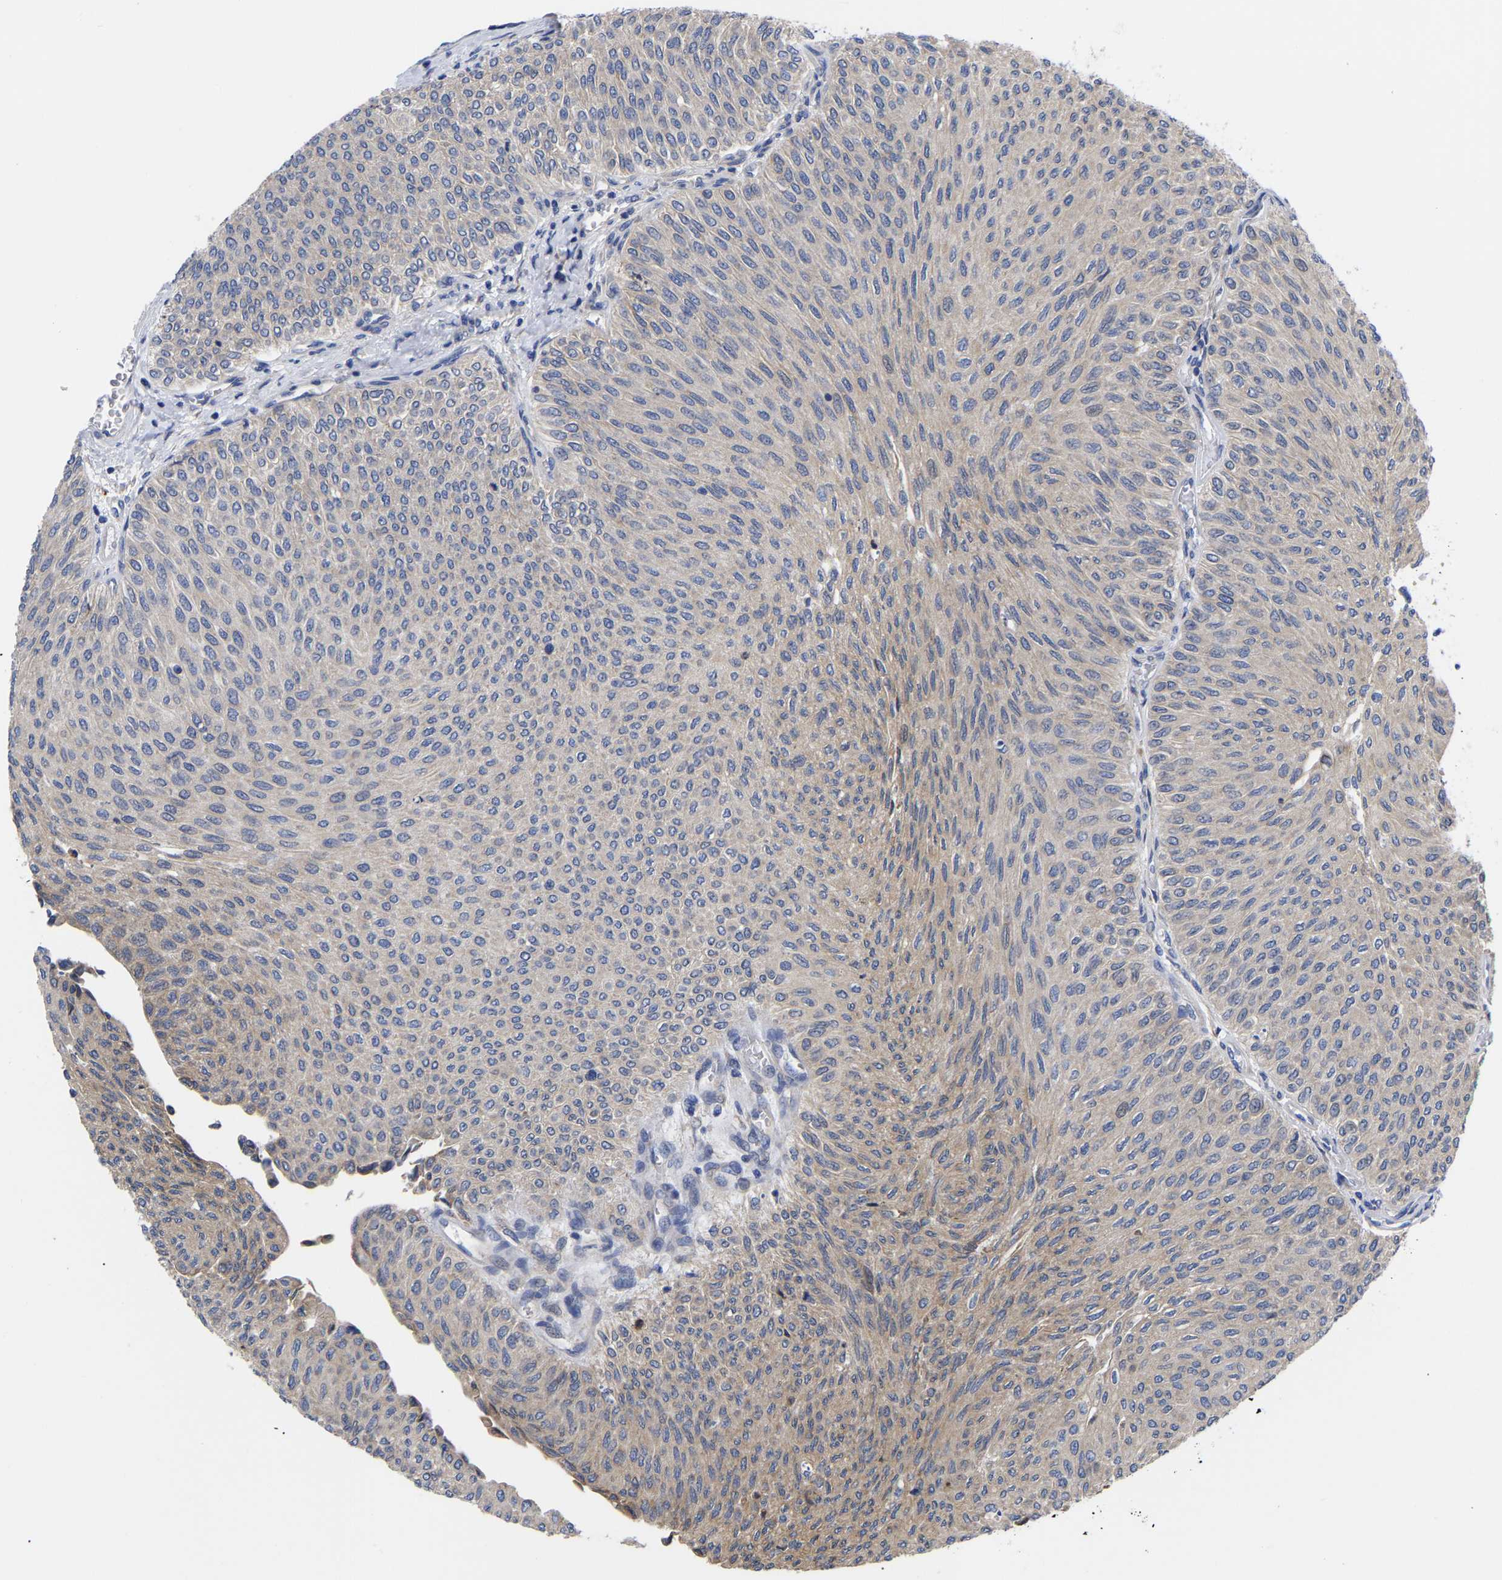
{"staining": {"intensity": "weak", "quantity": "25%-75%", "location": "cytoplasmic/membranous"}, "tissue": "urothelial cancer", "cell_type": "Tumor cells", "image_type": "cancer", "snomed": [{"axis": "morphology", "description": "Urothelial carcinoma, Low grade"}, {"axis": "topography", "description": "Urinary bladder"}], "caption": "Immunohistochemistry (IHC) image of urothelial cancer stained for a protein (brown), which reveals low levels of weak cytoplasmic/membranous positivity in approximately 25%-75% of tumor cells.", "gene": "CFAP298", "patient": {"sex": "male", "age": 78}}